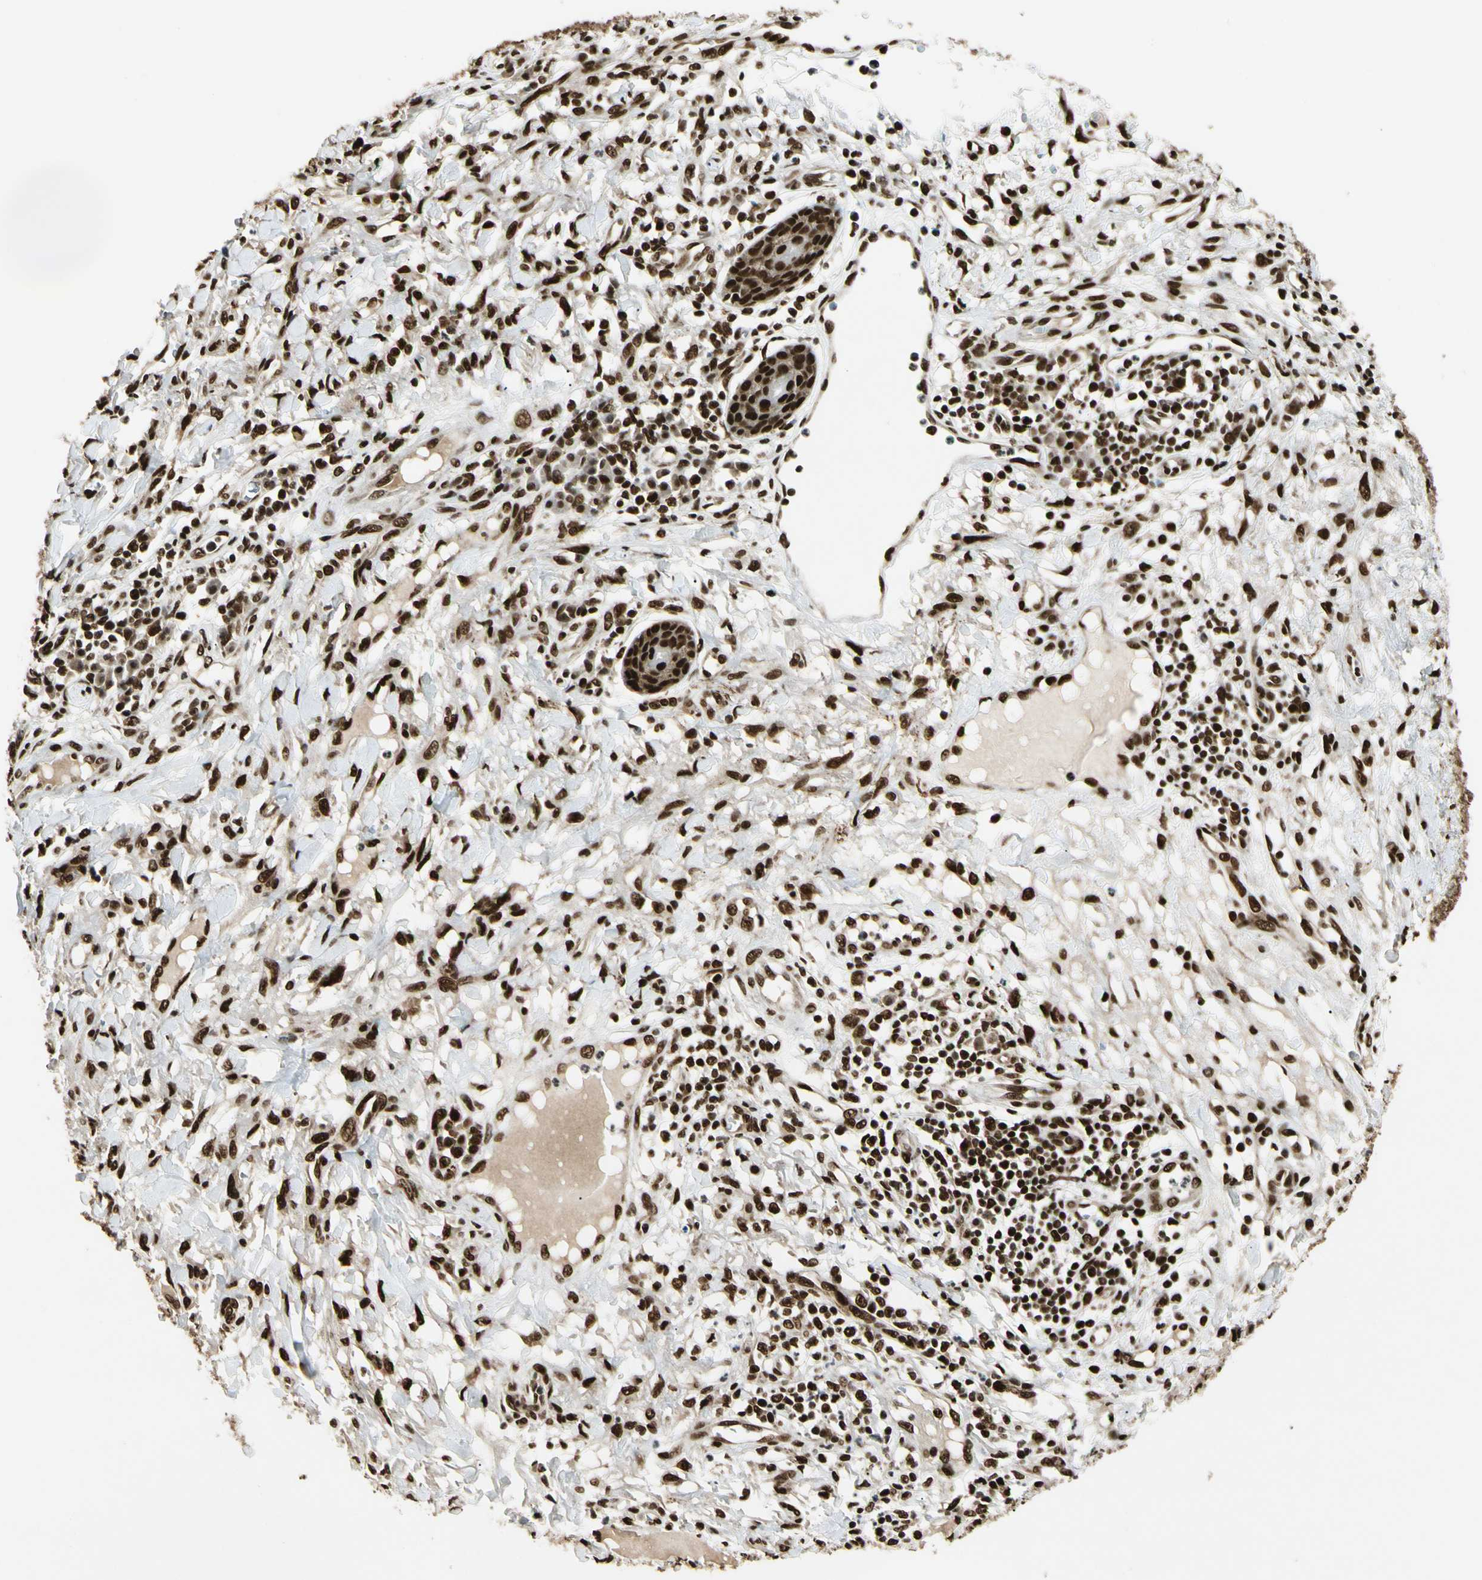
{"staining": {"intensity": "strong", "quantity": ">75%", "location": "nuclear"}, "tissue": "skin cancer", "cell_type": "Tumor cells", "image_type": "cancer", "snomed": [{"axis": "morphology", "description": "Squamous cell carcinoma, NOS"}, {"axis": "topography", "description": "Skin"}], "caption": "The immunohistochemical stain shows strong nuclear expression in tumor cells of squamous cell carcinoma (skin) tissue.", "gene": "FUS", "patient": {"sex": "female", "age": 78}}